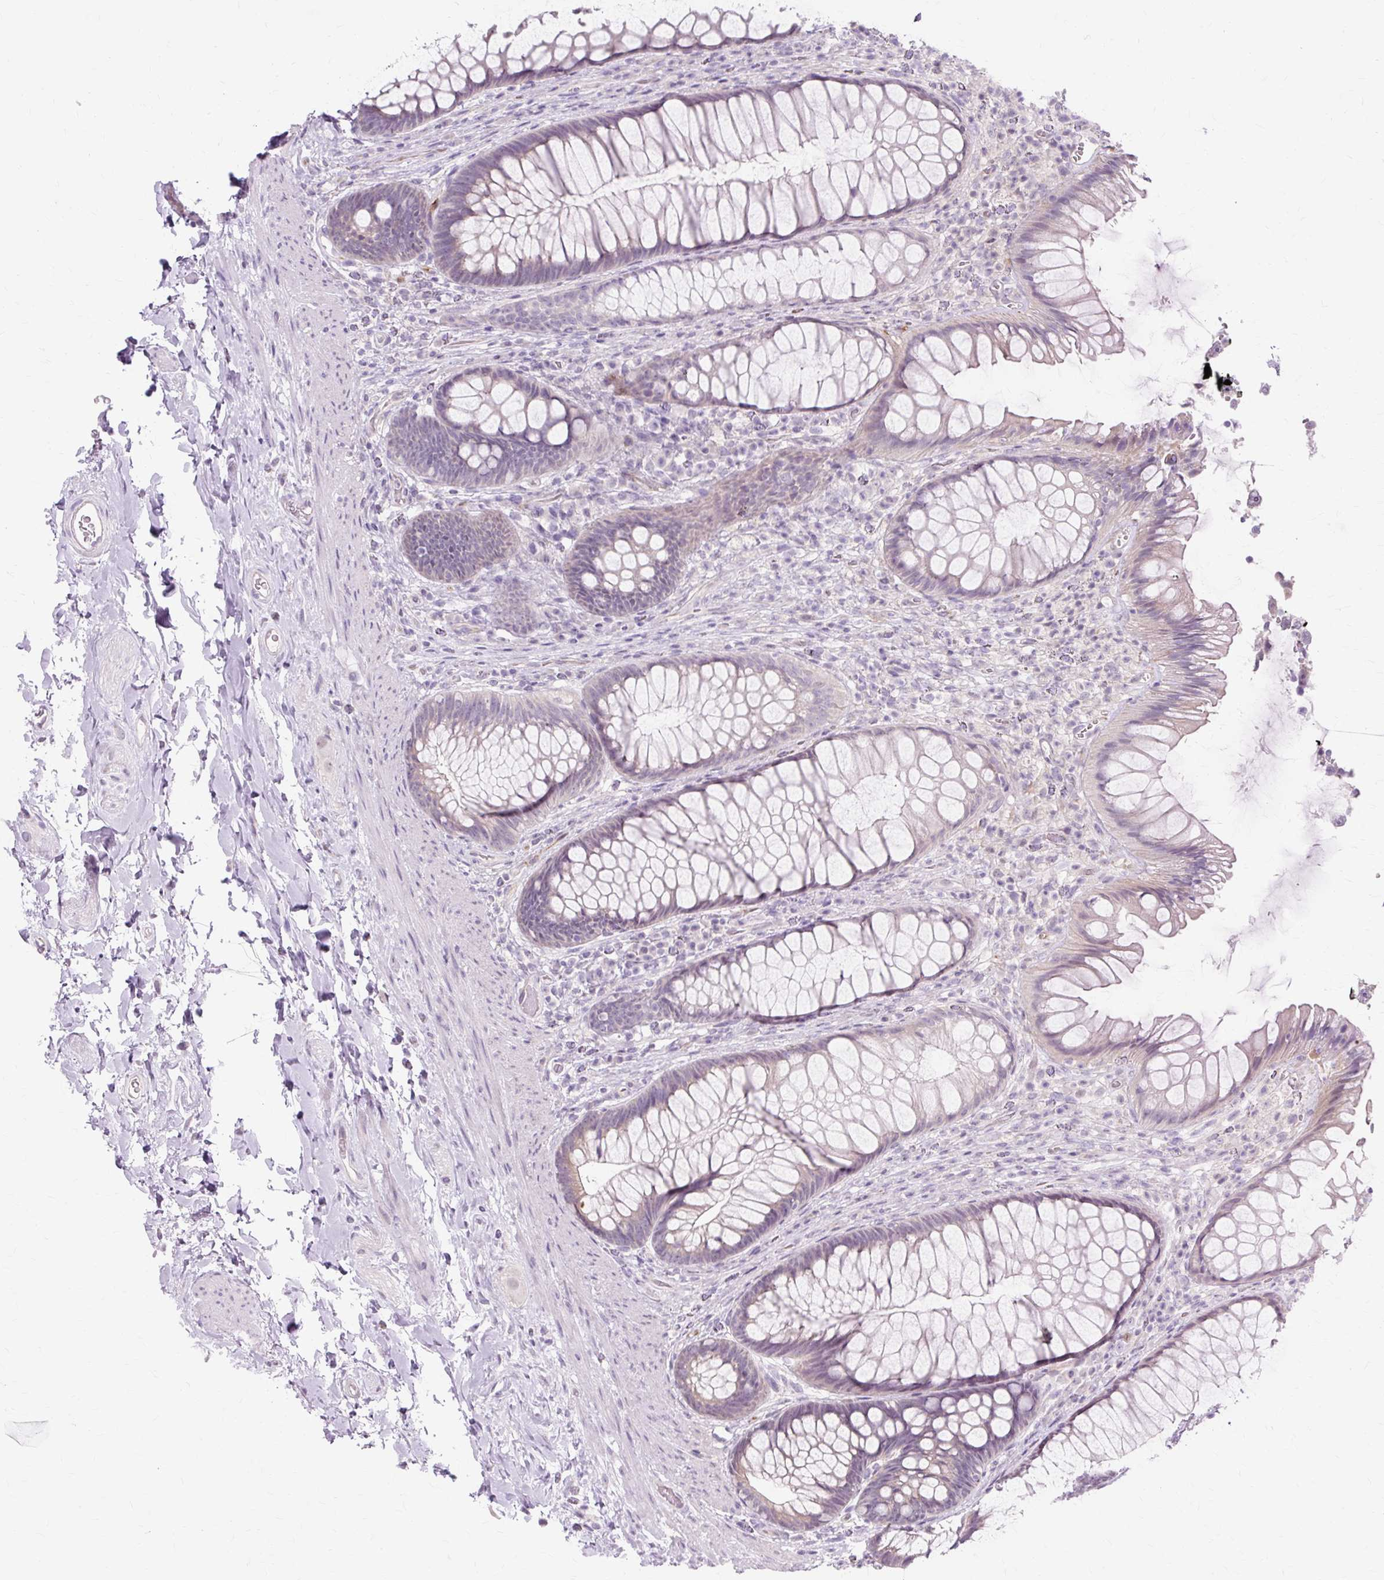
{"staining": {"intensity": "weak", "quantity": "<25%", "location": "cytoplasmic/membranous"}, "tissue": "rectum", "cell_type": "Glandular cells", "image_type": "normal", "snomed": [{"axis": "morphology", "description": "Normal tissue, NOS"}, {"axis": "topography", "description": "Rectum"}], "caption": "Rectum stained for a protein using immunohistochemistry (IHC) displays no staining glandular cells.", "gene": "ZNF35", "patient": {"sex": "male", "age": 53}}